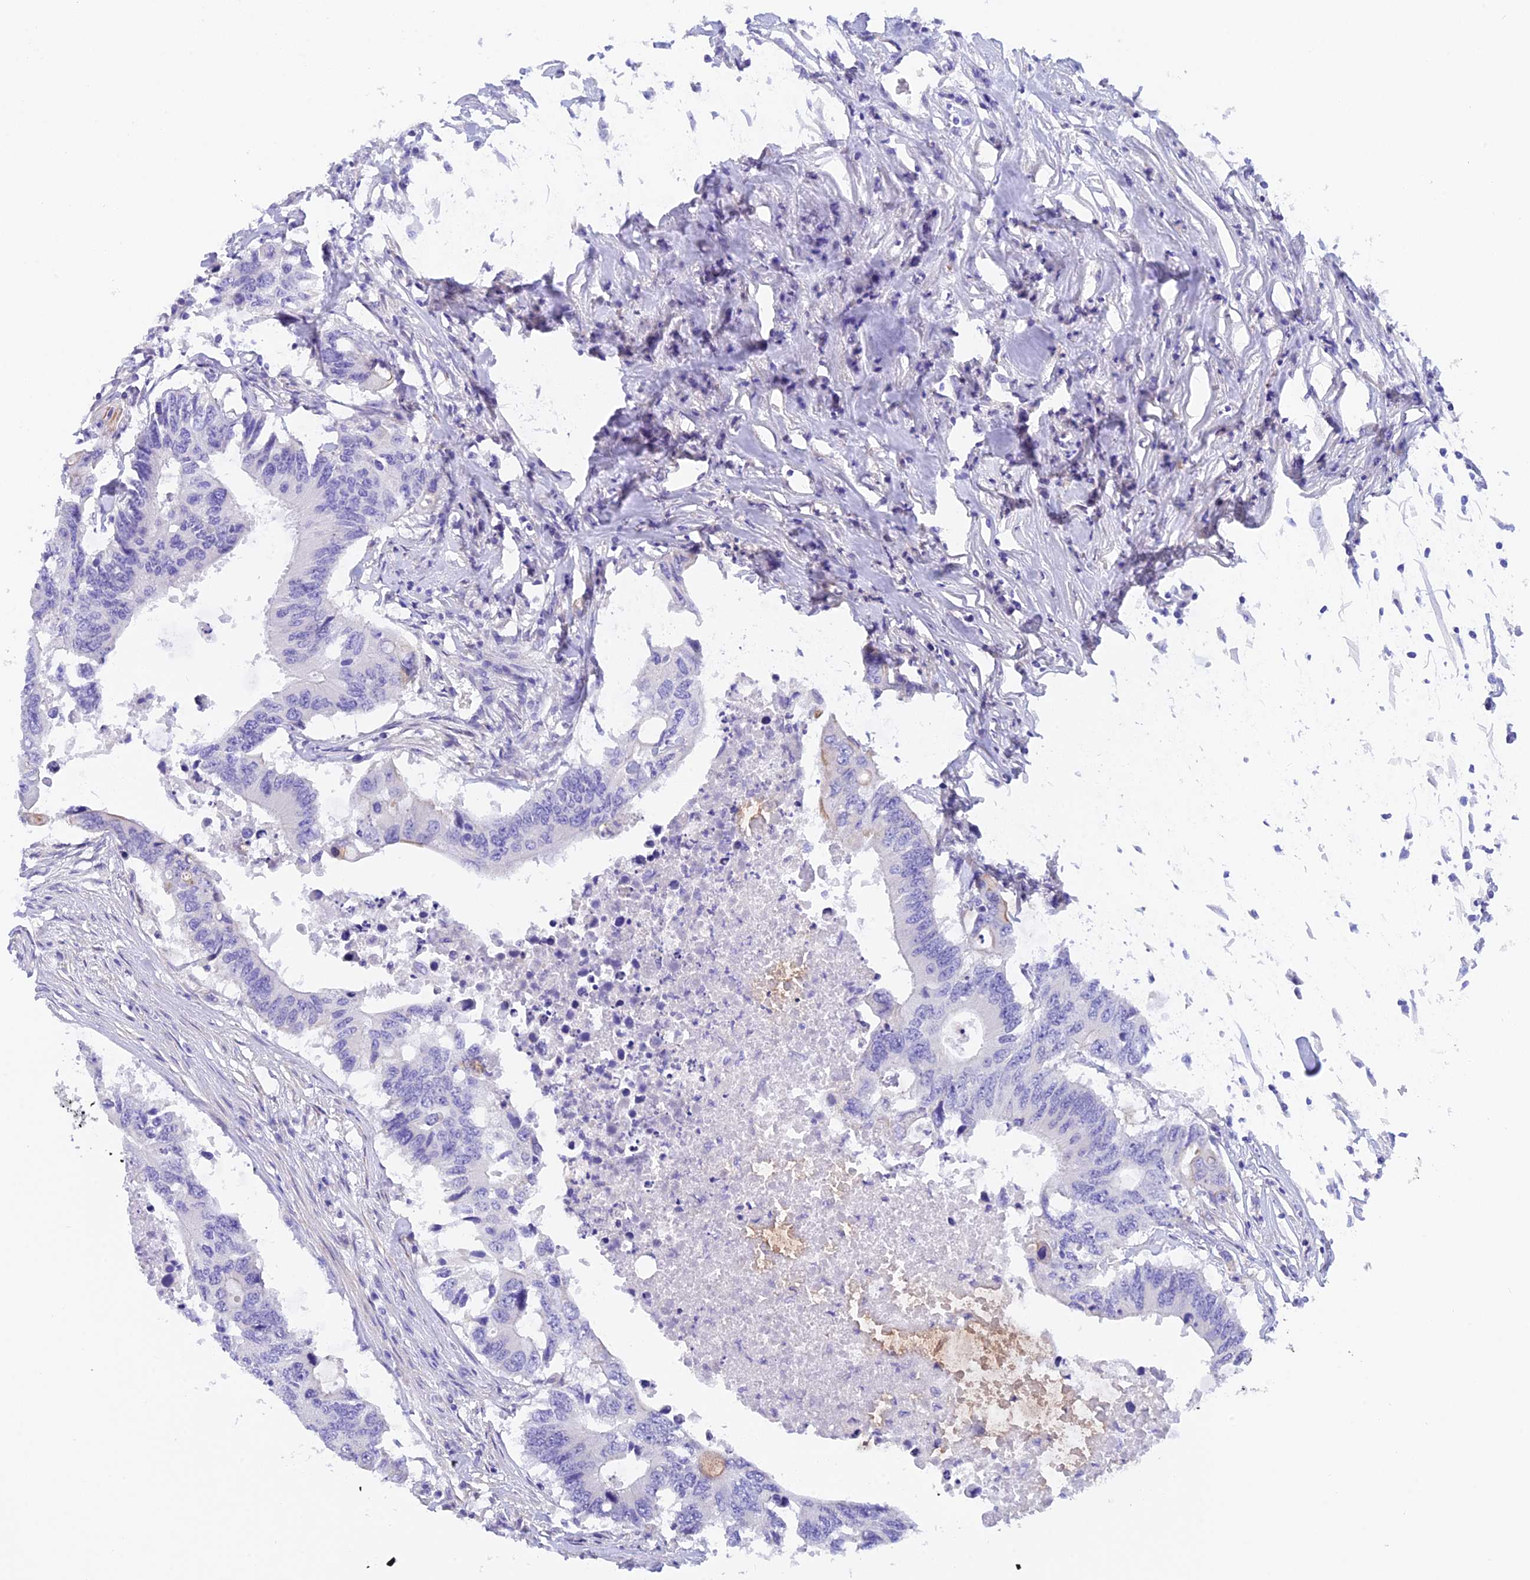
{"staining": {"intensity": "negative", "quantity": "none", "location": "none"}, "tissue": "colorectal cancer", "cell_type": "Tumor cells", "image_type": "cancer", "snomed": [{"axis": "morphology", "description": "Adenocarcinoma, NOS"}, {"axis": "topography", "description": "Colon"}], "caption": "Colorectal cancer stained for a protein using immunohistochemistry (IHC) exhibits no expression tumor cells.", "gene": "C17orf67", "patient": {"sex": "male", "age": 71}}